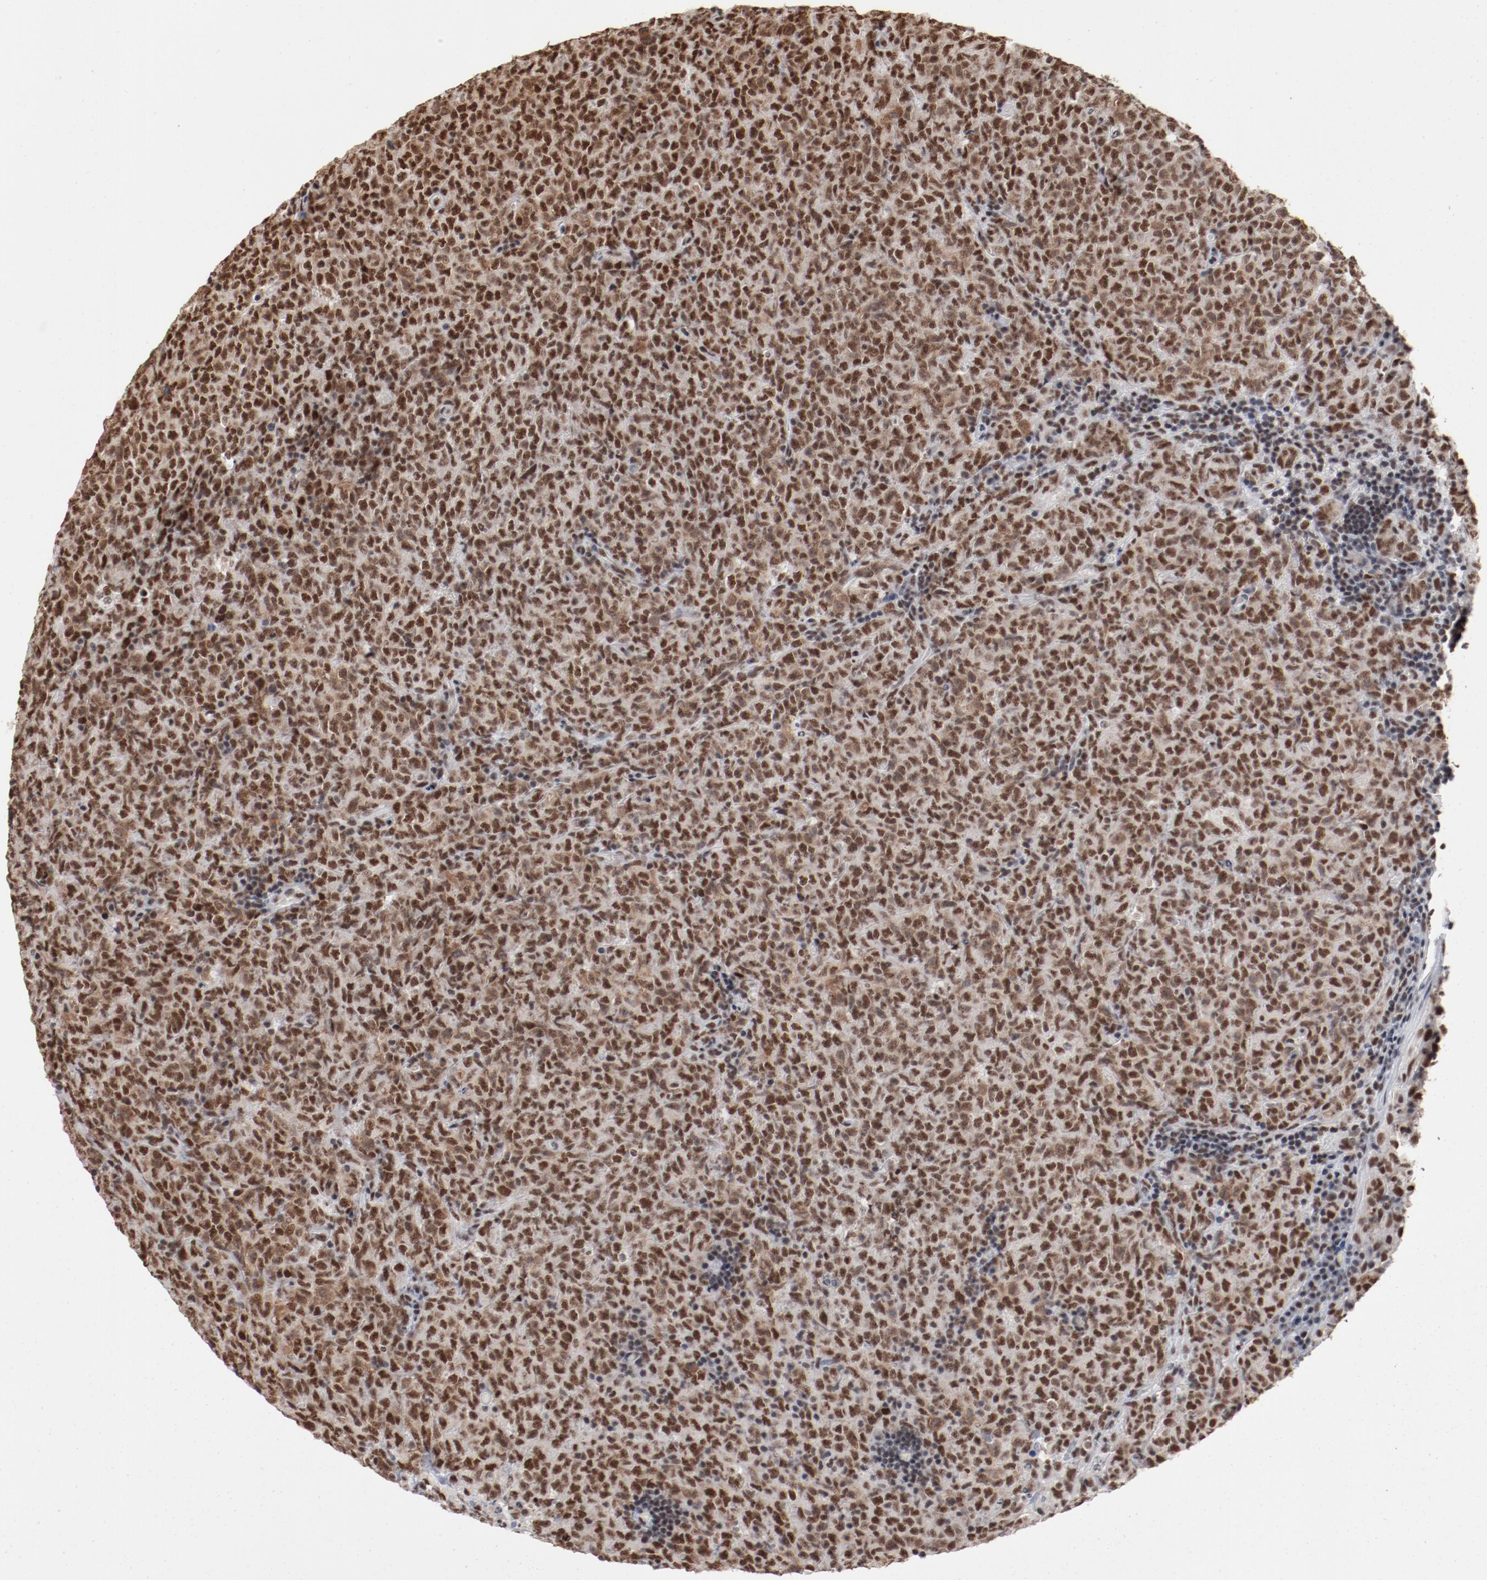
{"staining": {"intensity": "strong", "quantity": ">75%", "location": "nuclear"}, "tissue": "lymphoma", "cell_type": "Tumor cells", "image_type": "cancer", "snomed": [{"axis": "morphology", "description": "Malignant lymphoma, non-Hodgkin's type, High grade"}, {"axis": "topography", "description": "Tonsil"}], "caption": "Immunohistochemical staining of malignant lymphoma, non-Hodgkin's type (high-grade) reveals strong nuclear protein positivity in approximately >75% of tumor cells. The staining was performed using DAB (3,3'-diaminobenzidine), with brown indicating positive protein expression. Nuclei are stained blue with hematoxylin.", "gene": "BUB3", "patient": {"sex": "female", "age": 36}}